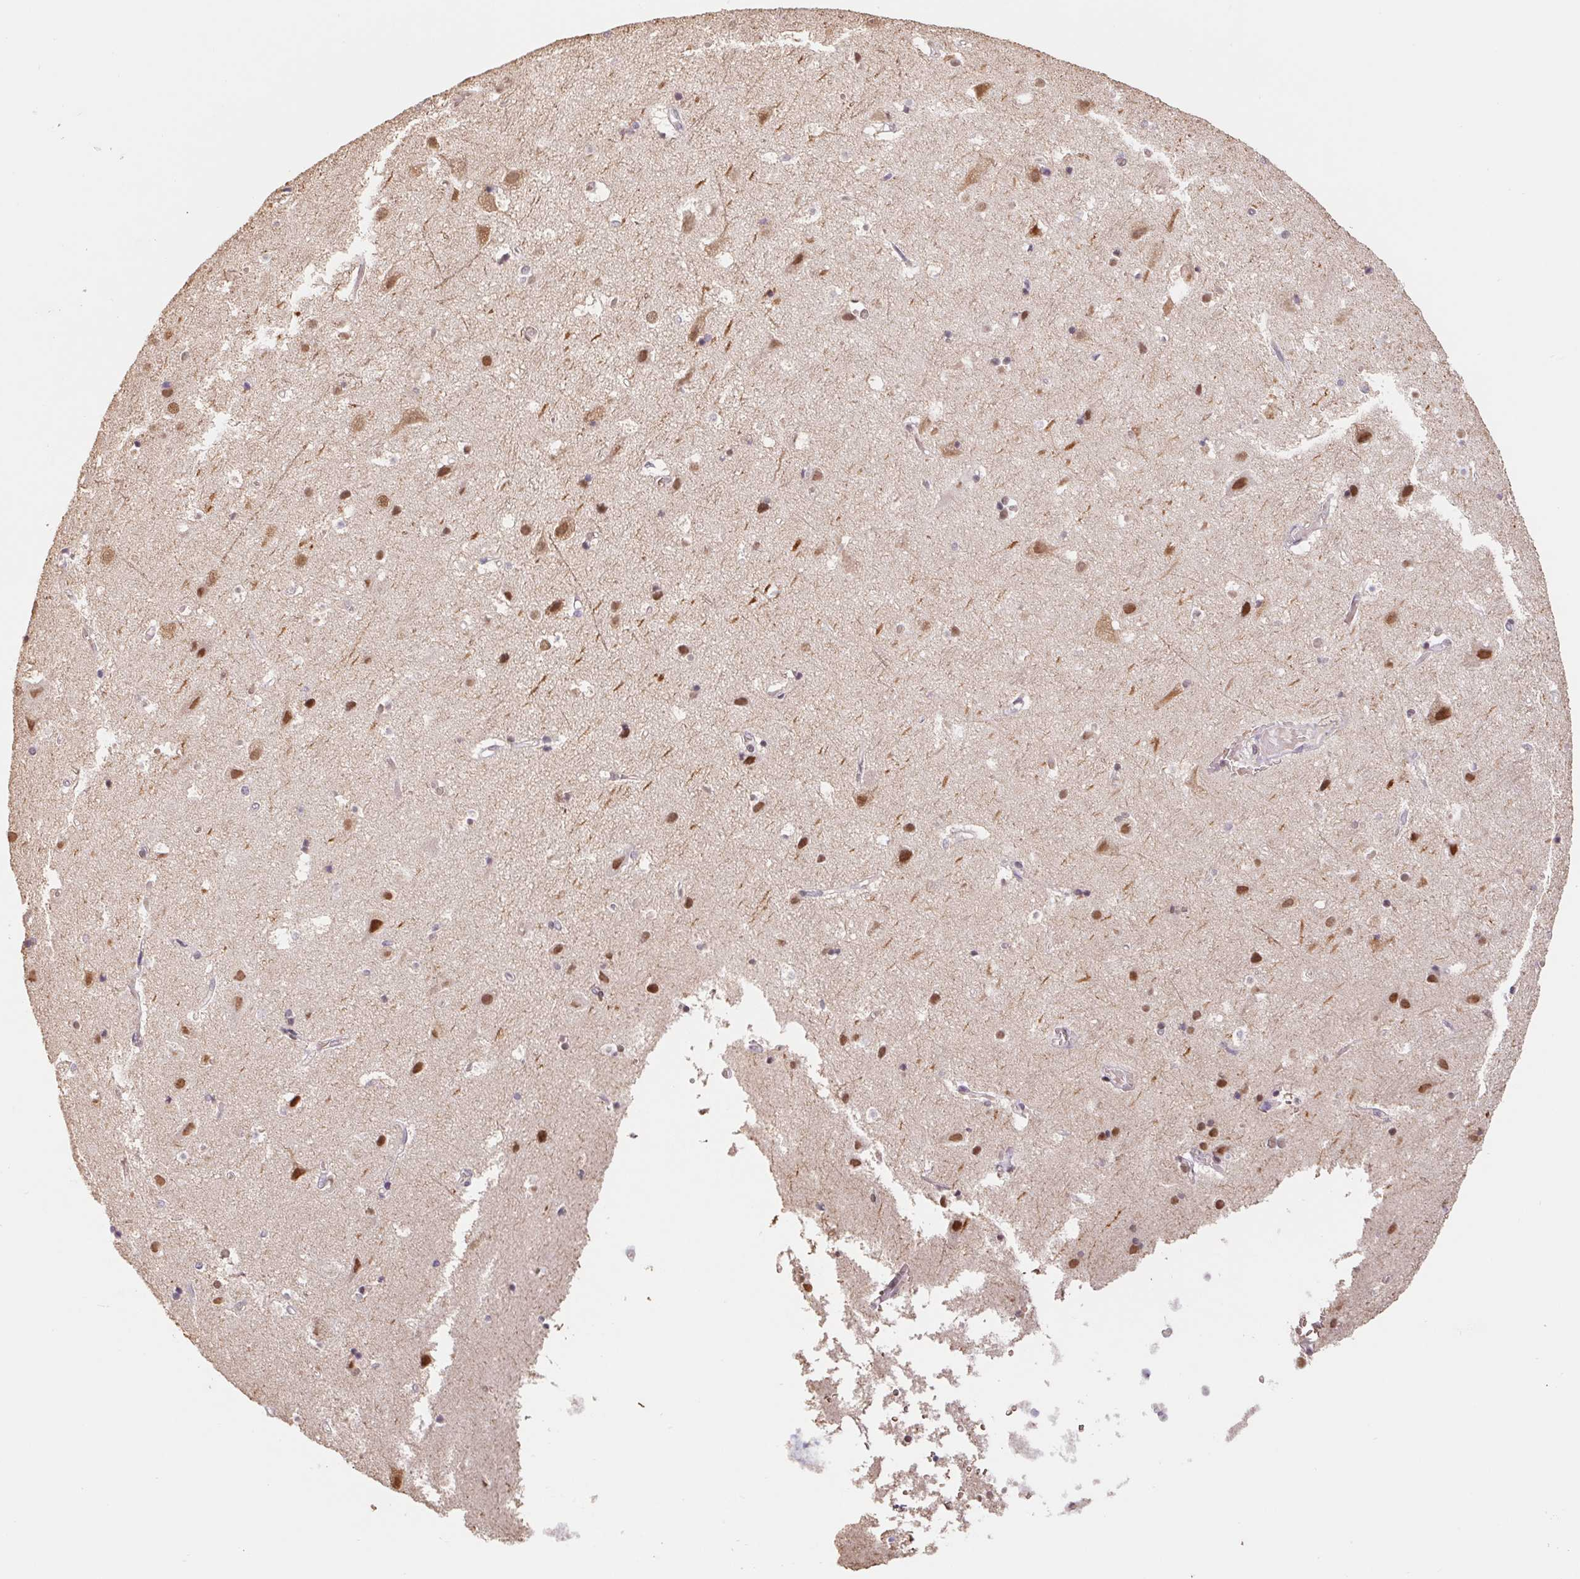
{"staining": {"intensity": "negative", "quantity": "none", "location": "none"}, "tissue": "cerebral cortex", "cell_type": "Endothelial cells", "image_type": "normal", "snomed": [{"axis": "morphology", "description": "Normal tissue, NOS"}, {"axis": "topography", "description": "Cerebral cortex"}], "caption": "This micrograph is of unremarkable cerebral cortex stained with IHC to label a protein in brown with the nuclei are counter-stained blue. There is no staining in endothelial cells. The staining is performed using DAB (3,3'-diaminobenzidine) brown chromogen with nuclei counter-stained in using hematoxylin.", "gene": "TRERF1", "patient": {"sex": "female", "age": 52}}